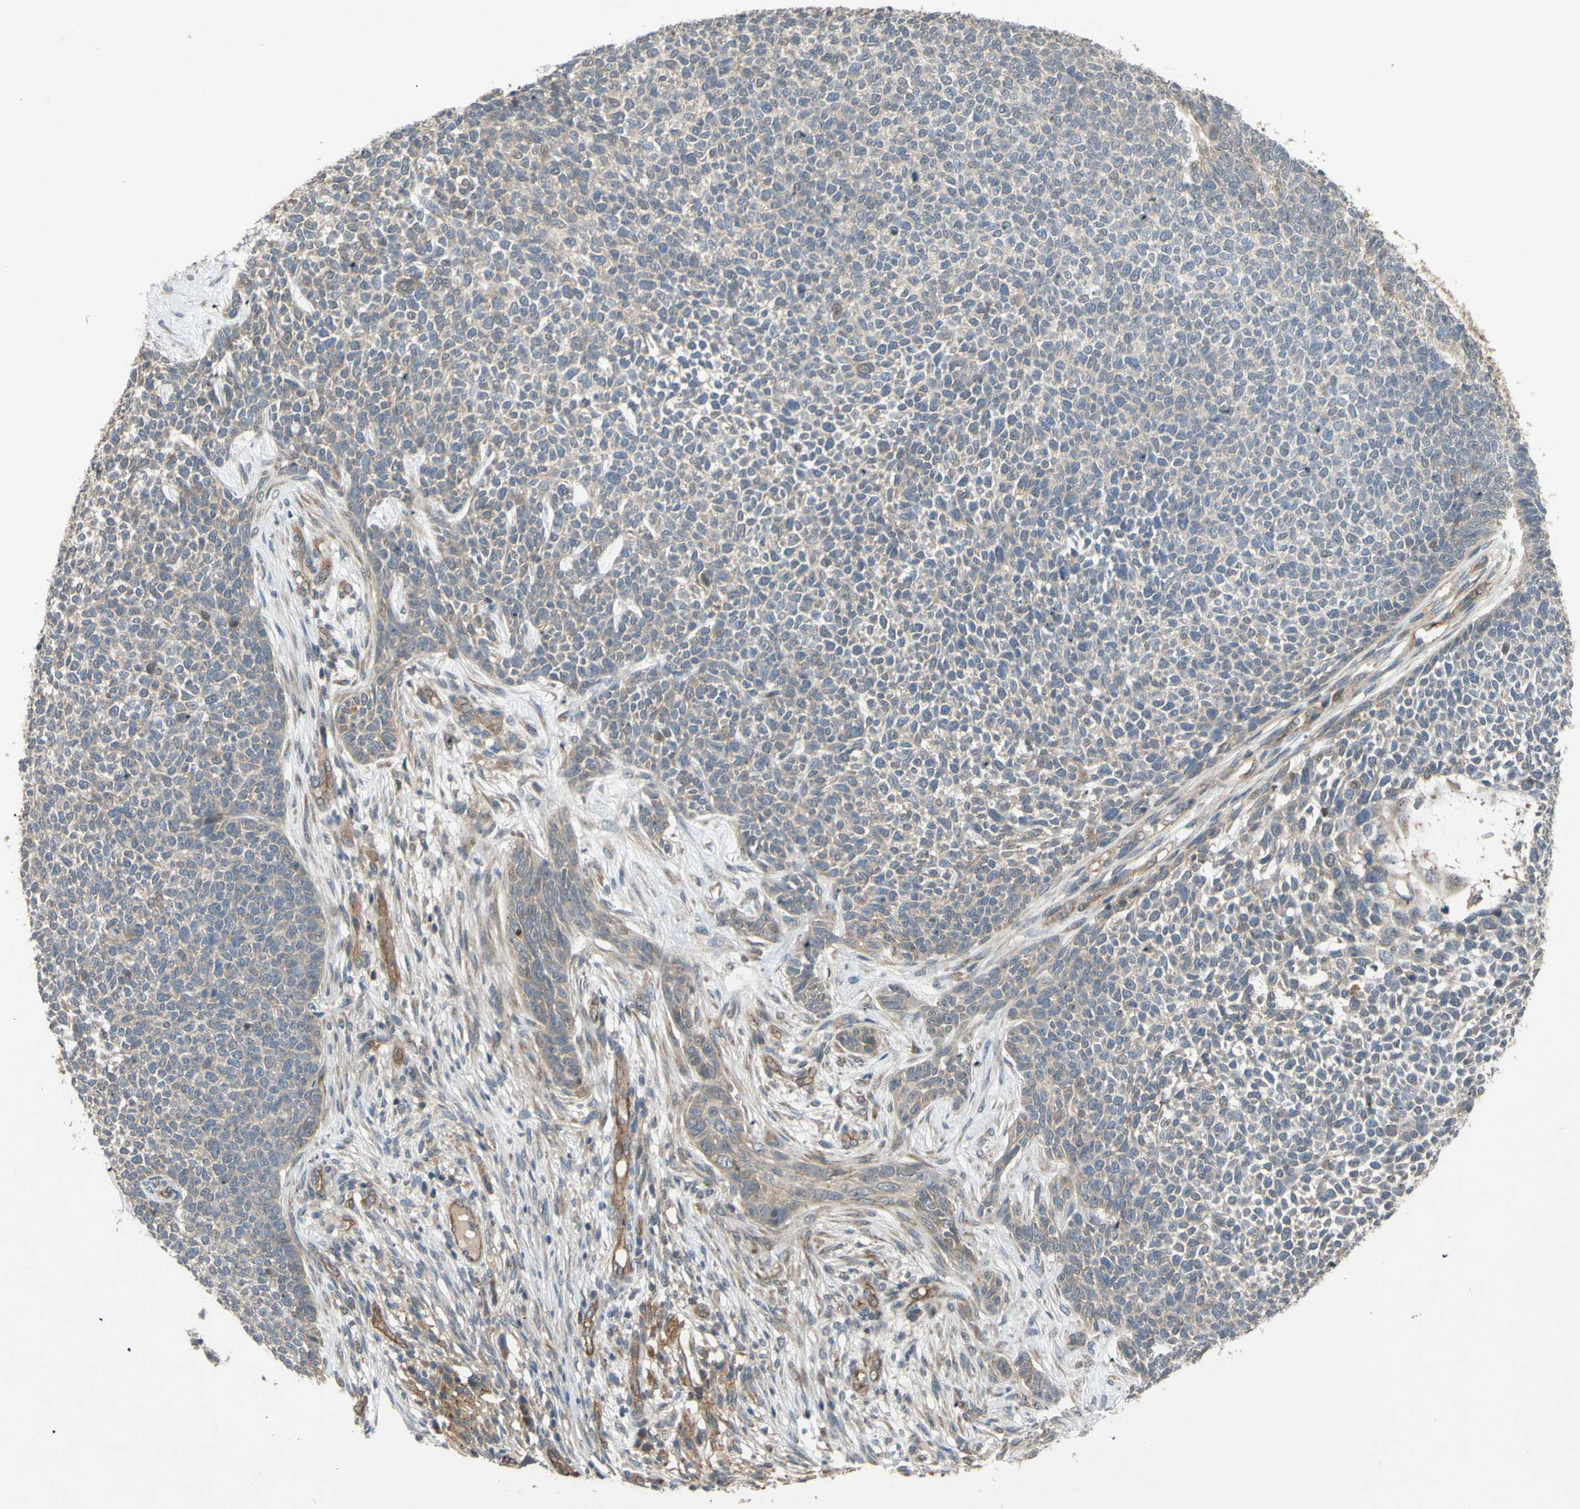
{"staining": {"intensity": "weak", "quantity": ">75%", "location": "cytoplasmic/membranous"}, "tissue": "skin cancer", "cell_type": "Tumor cells", "image_type": "cancer", "snomed": [{"axis": "morphology", "description": "Basal cell carcinoma"}, {"axis": "topography", "description": "Skin"}], "caption": "A low amount of weak cytoplasmic/membranous staining is seen in approximately >75% of tumor cells in basal cell carcinoma (skin) tissue.", "gene": "SHROOM4", "patient": {"sex": "female", "age": 84}}